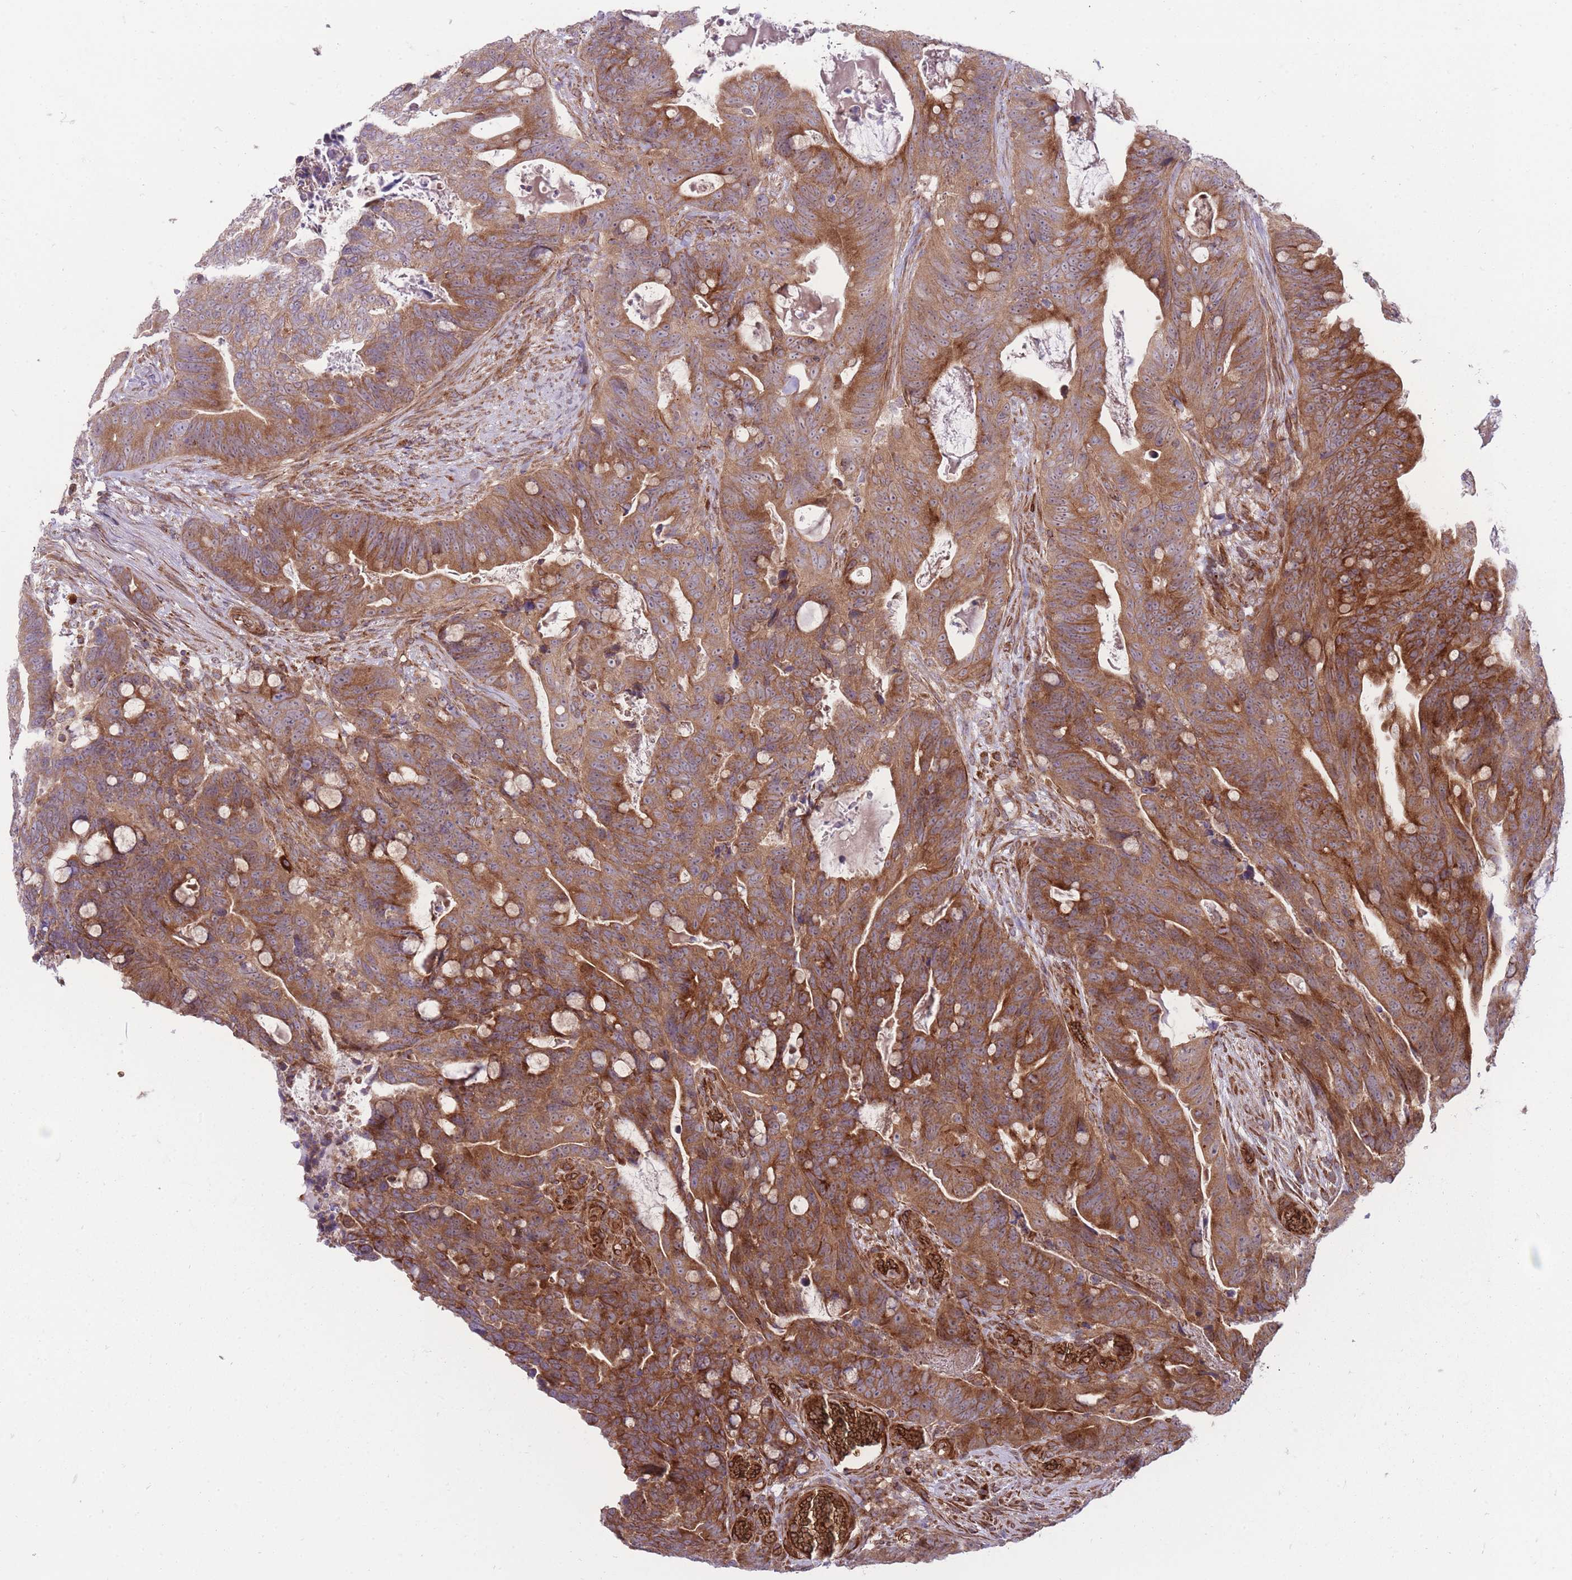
{"staining": {"intensity": "strong", "quantity": ">75%", "location": "cytoplasmic/membranous"}, "tissue": "colorectal cancer", "cell_type": "Tumor cells", "image_type": "cancer", "snomed": [{"axis": "morphology", "description": "Adenocarcinoma, NOS"}, {"axis": "topography", "description": "Colon"}], "caption": "This is an image of IHC staining of colorectal adenocarcinoma, which shows strong expression in the cytoplasmic/membranous of tumor cells.", "gene": "ANKRD10", "patient": {"sex": "female", "age": 82}}